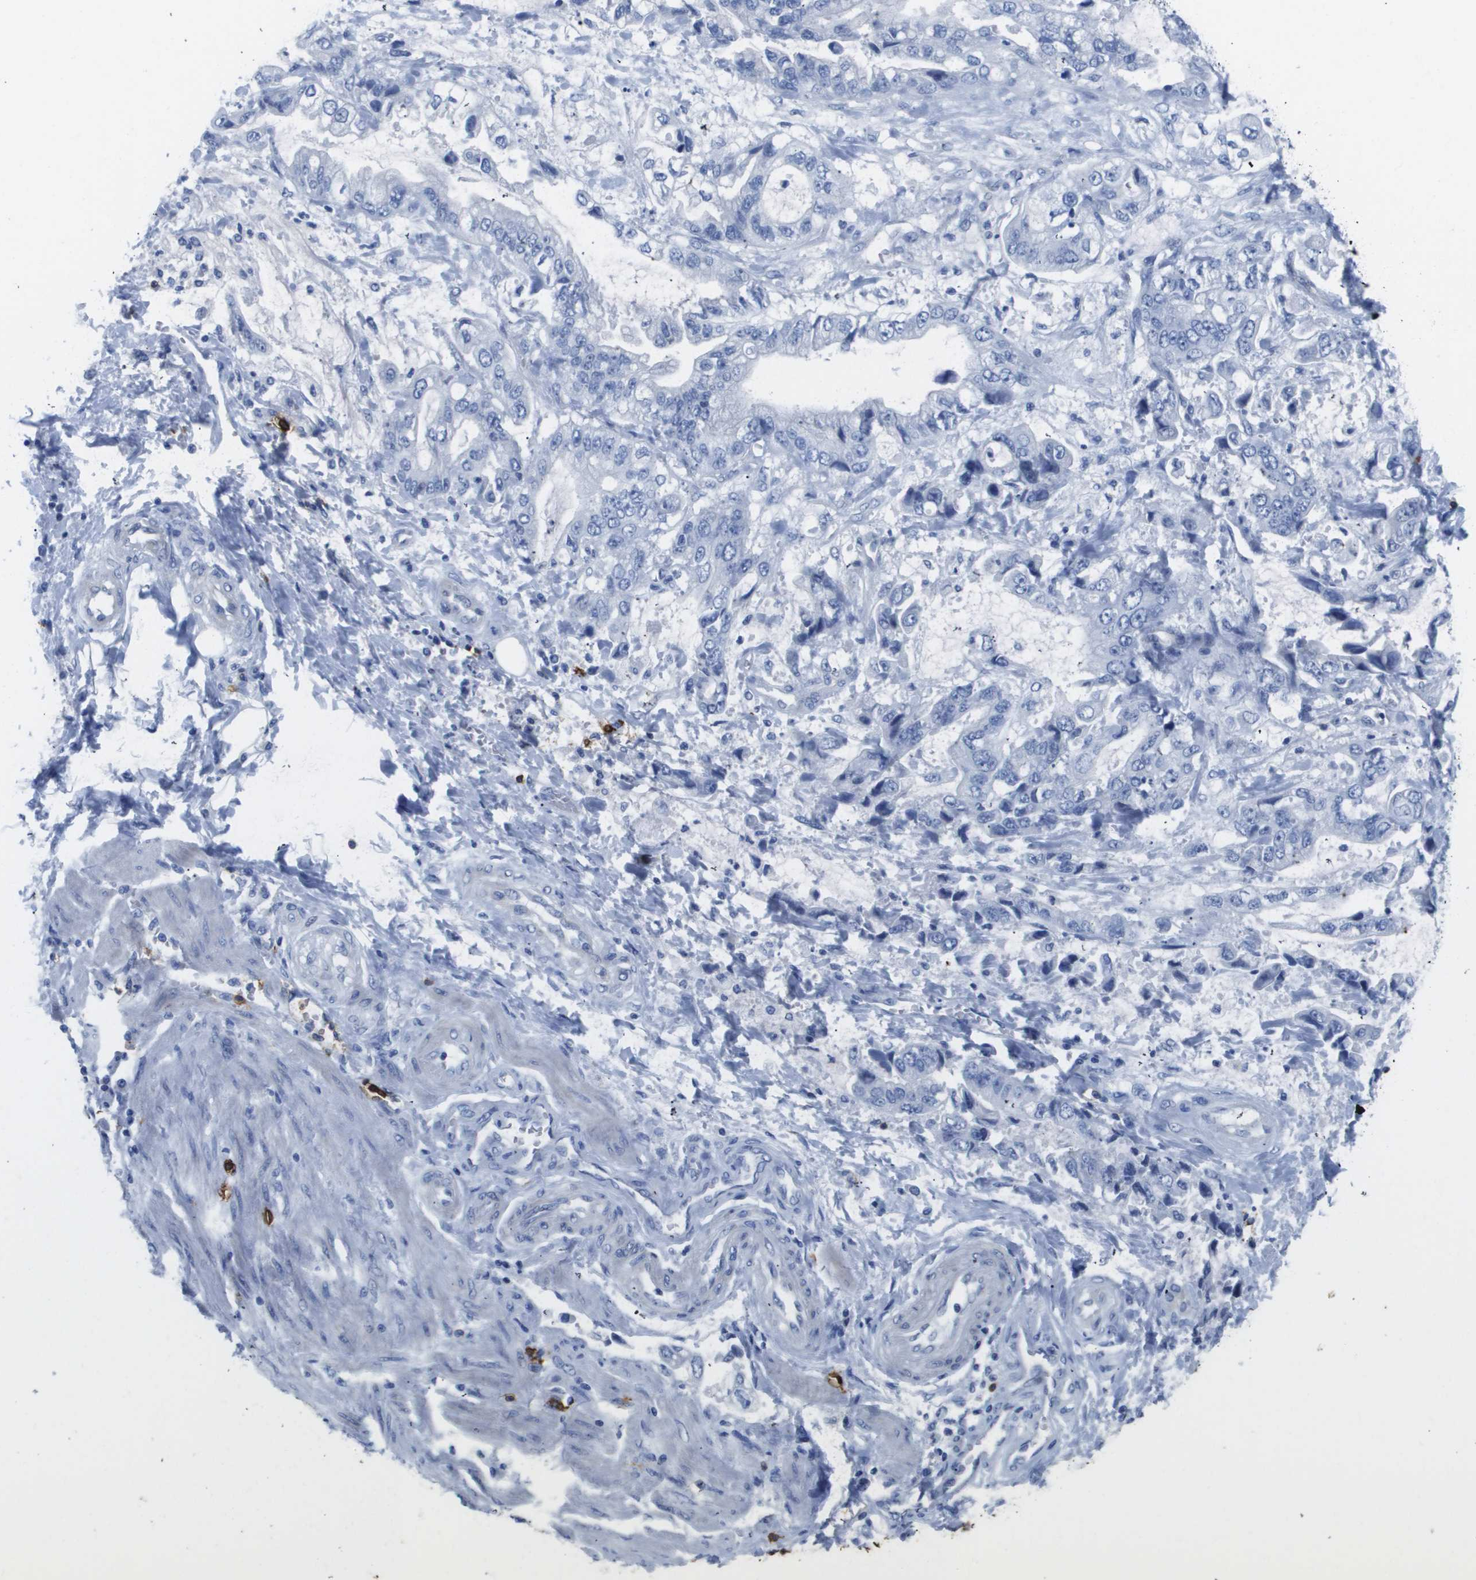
{"staining": {"intensity": "negative", "quantity": "none", "location": "none"}, "tissue": "stomach cancer", "cell_type": "Tumor cells", "image_type": "cancer", "snomed": [{"axis": "morphology", "description": "Normal tissue, NOS"}, {"axis": "morphology", "description": "Adenocarcinoma, NOS"}, {"axis": "topography", "description": "Stomach"}], "caption": "The IHC image has no significant positivity in tumor cells of stomach adenocarcinoma tissue.", "gene": "MS4A1", "patient": {"sex": "male", "age": 62}}